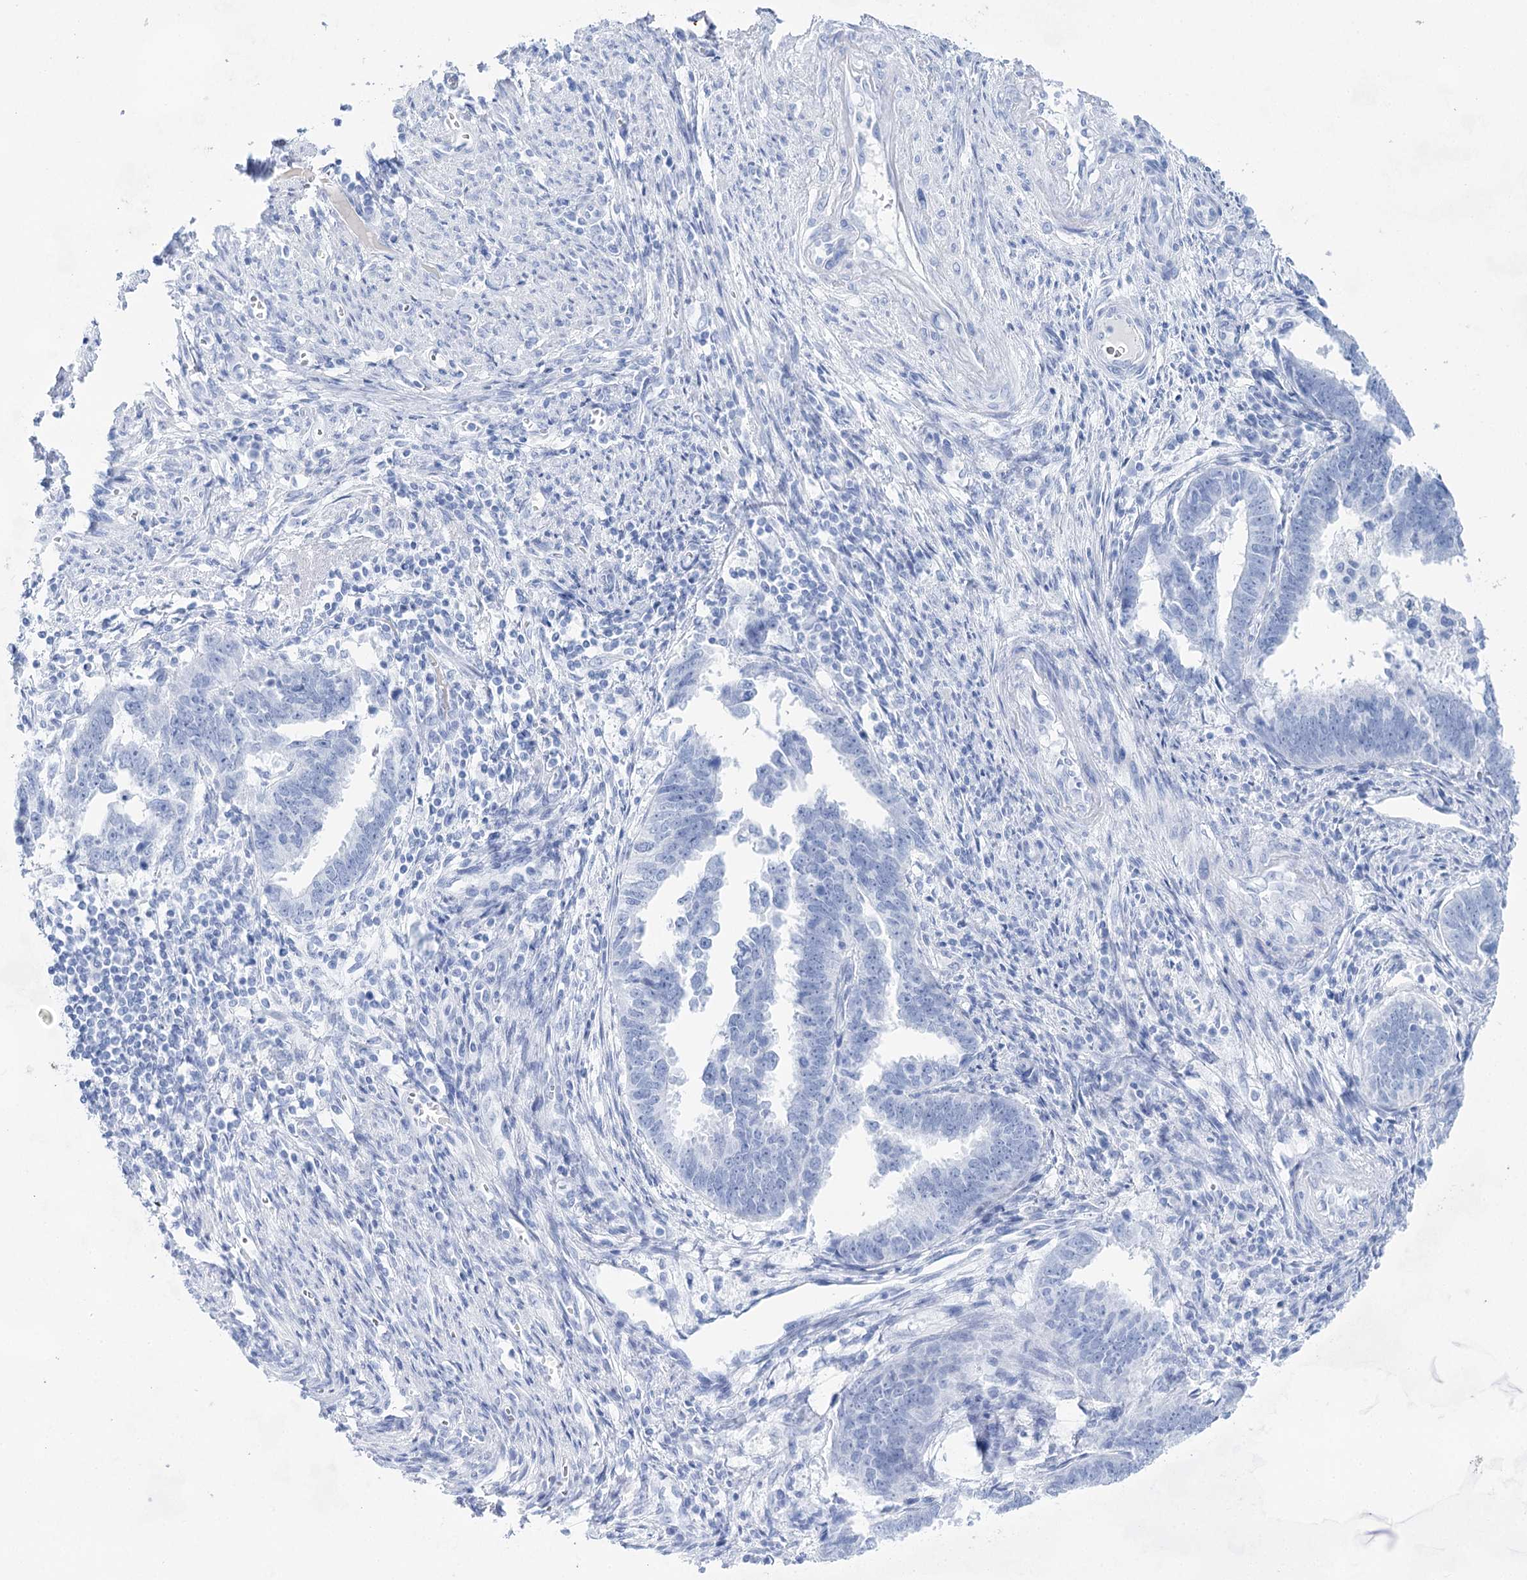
{"staining": {"intensity": "negative", "quantity": "none", "location": "none"}, "tissue": "endometrial cancer", "cell_type": "Tumor cells", "image_type": "cancer", "snomed": [{"axis": "morphology", "description": "Adenocarcinoma, NOS"}, {"axis": "topography", "description": "Endometrium"}], "caption": "Immunohistochemistry (IHC) image of neoplastic tissue: endometrial cancer stained with DAB (3,3'-diaminobenzidine) demonstrates no significant protein staining in tumor cells.", "gene": "LALBA", "patient": {"sex": "female", "age": 75}}